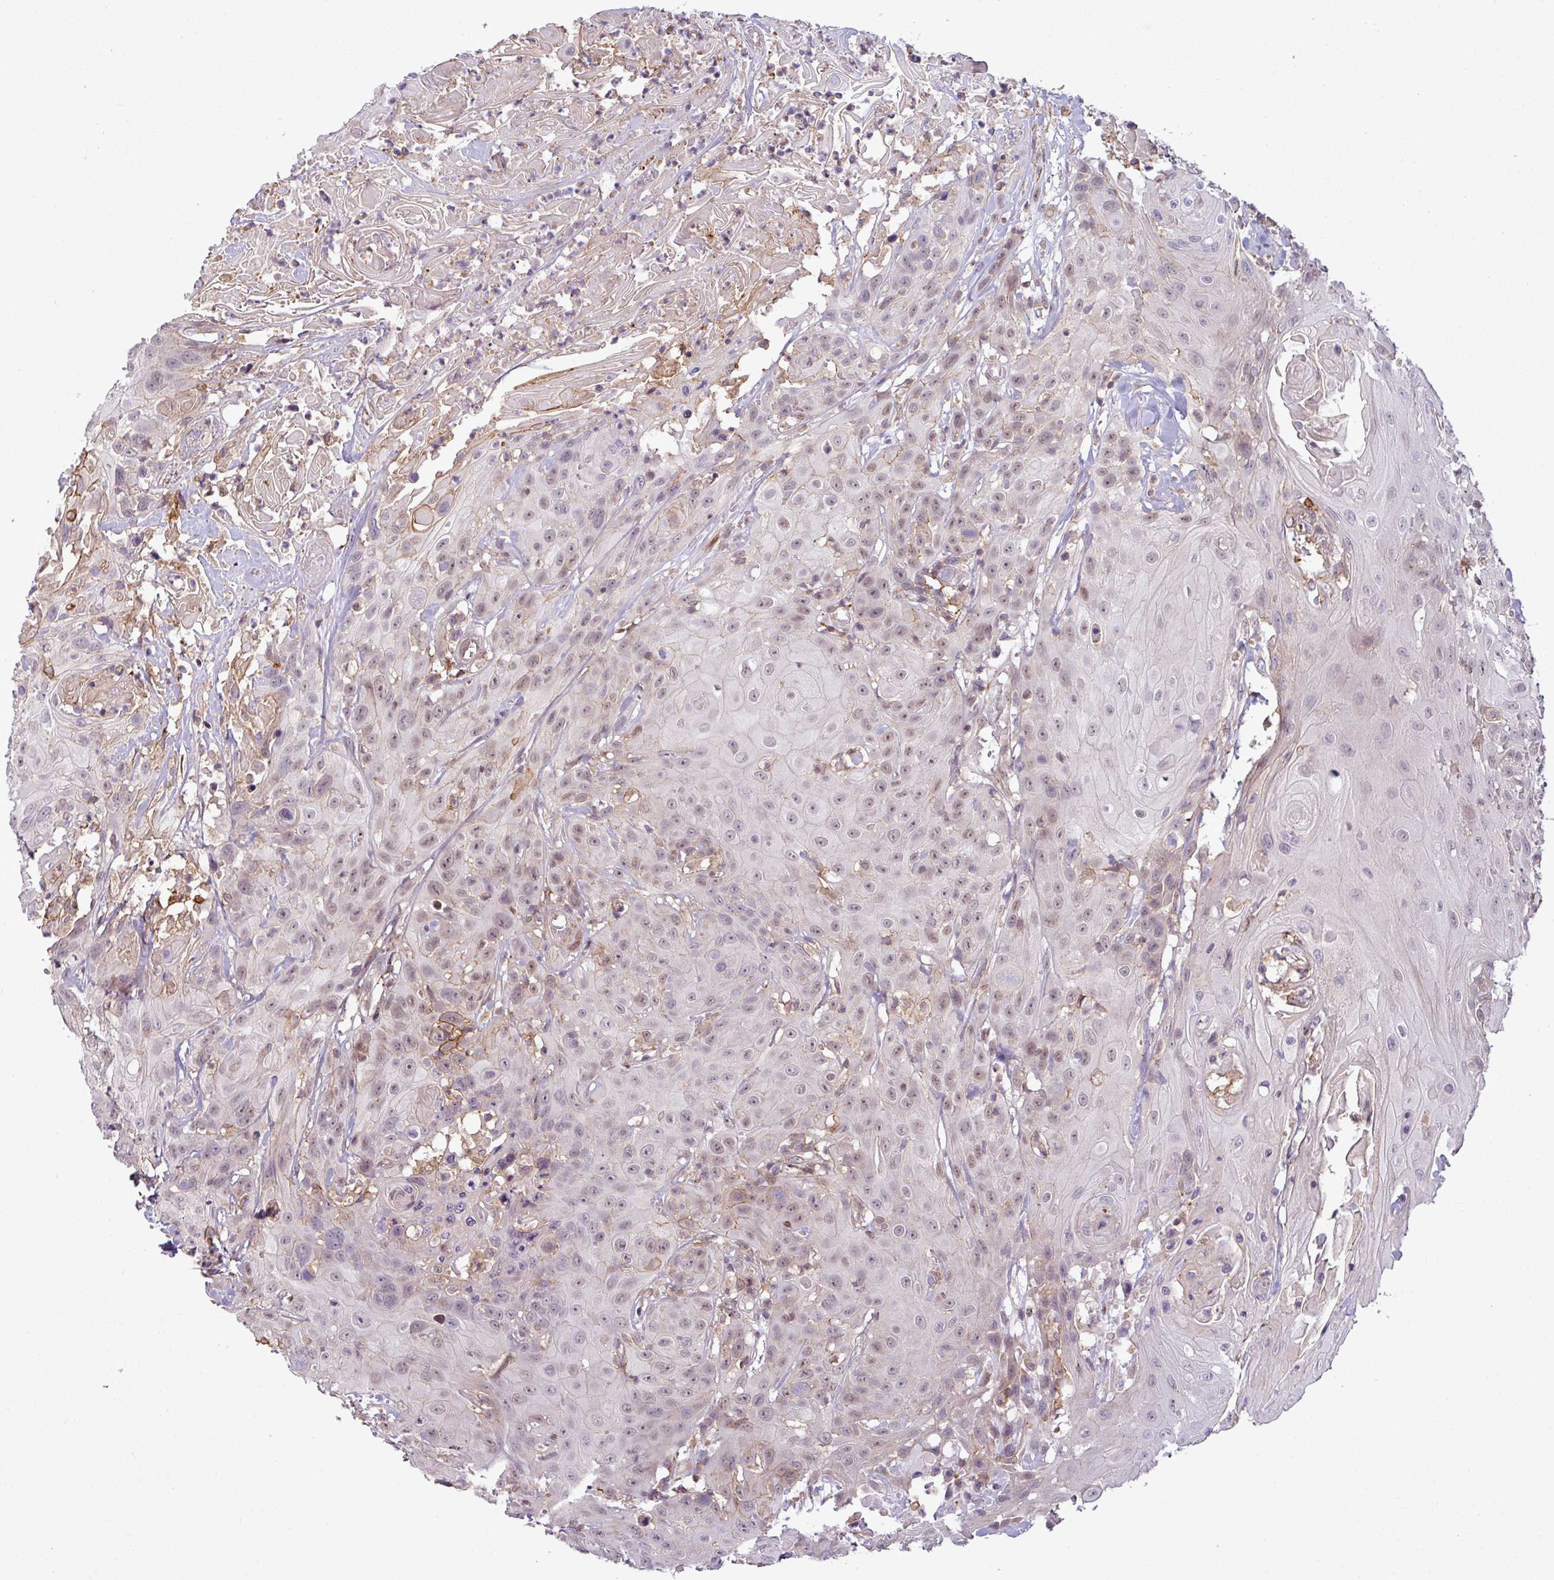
{"staining": {"intensity": "weak", "quantity": "<25%", "location": "cytoplasmic/membranous,nuclear"}, "tissue": "head and neck cancer", "cell_type": "Tumor cells", "image_type": "cancer", "snomed": [{"axis": "morphology", "description": "Squamous cell carcinoma, NOS"}, {"axis": "topography", "description": "Skin"}, {"axis": "topography", "description": "Head-Neck"}], "caption": "Photomicrograph shows no significant protein positivity in tumor cells of head and neck squamous cell carcinoma.", "gene": "ZC2HC1C", "patient": {"sex": "male", "age": 80}}